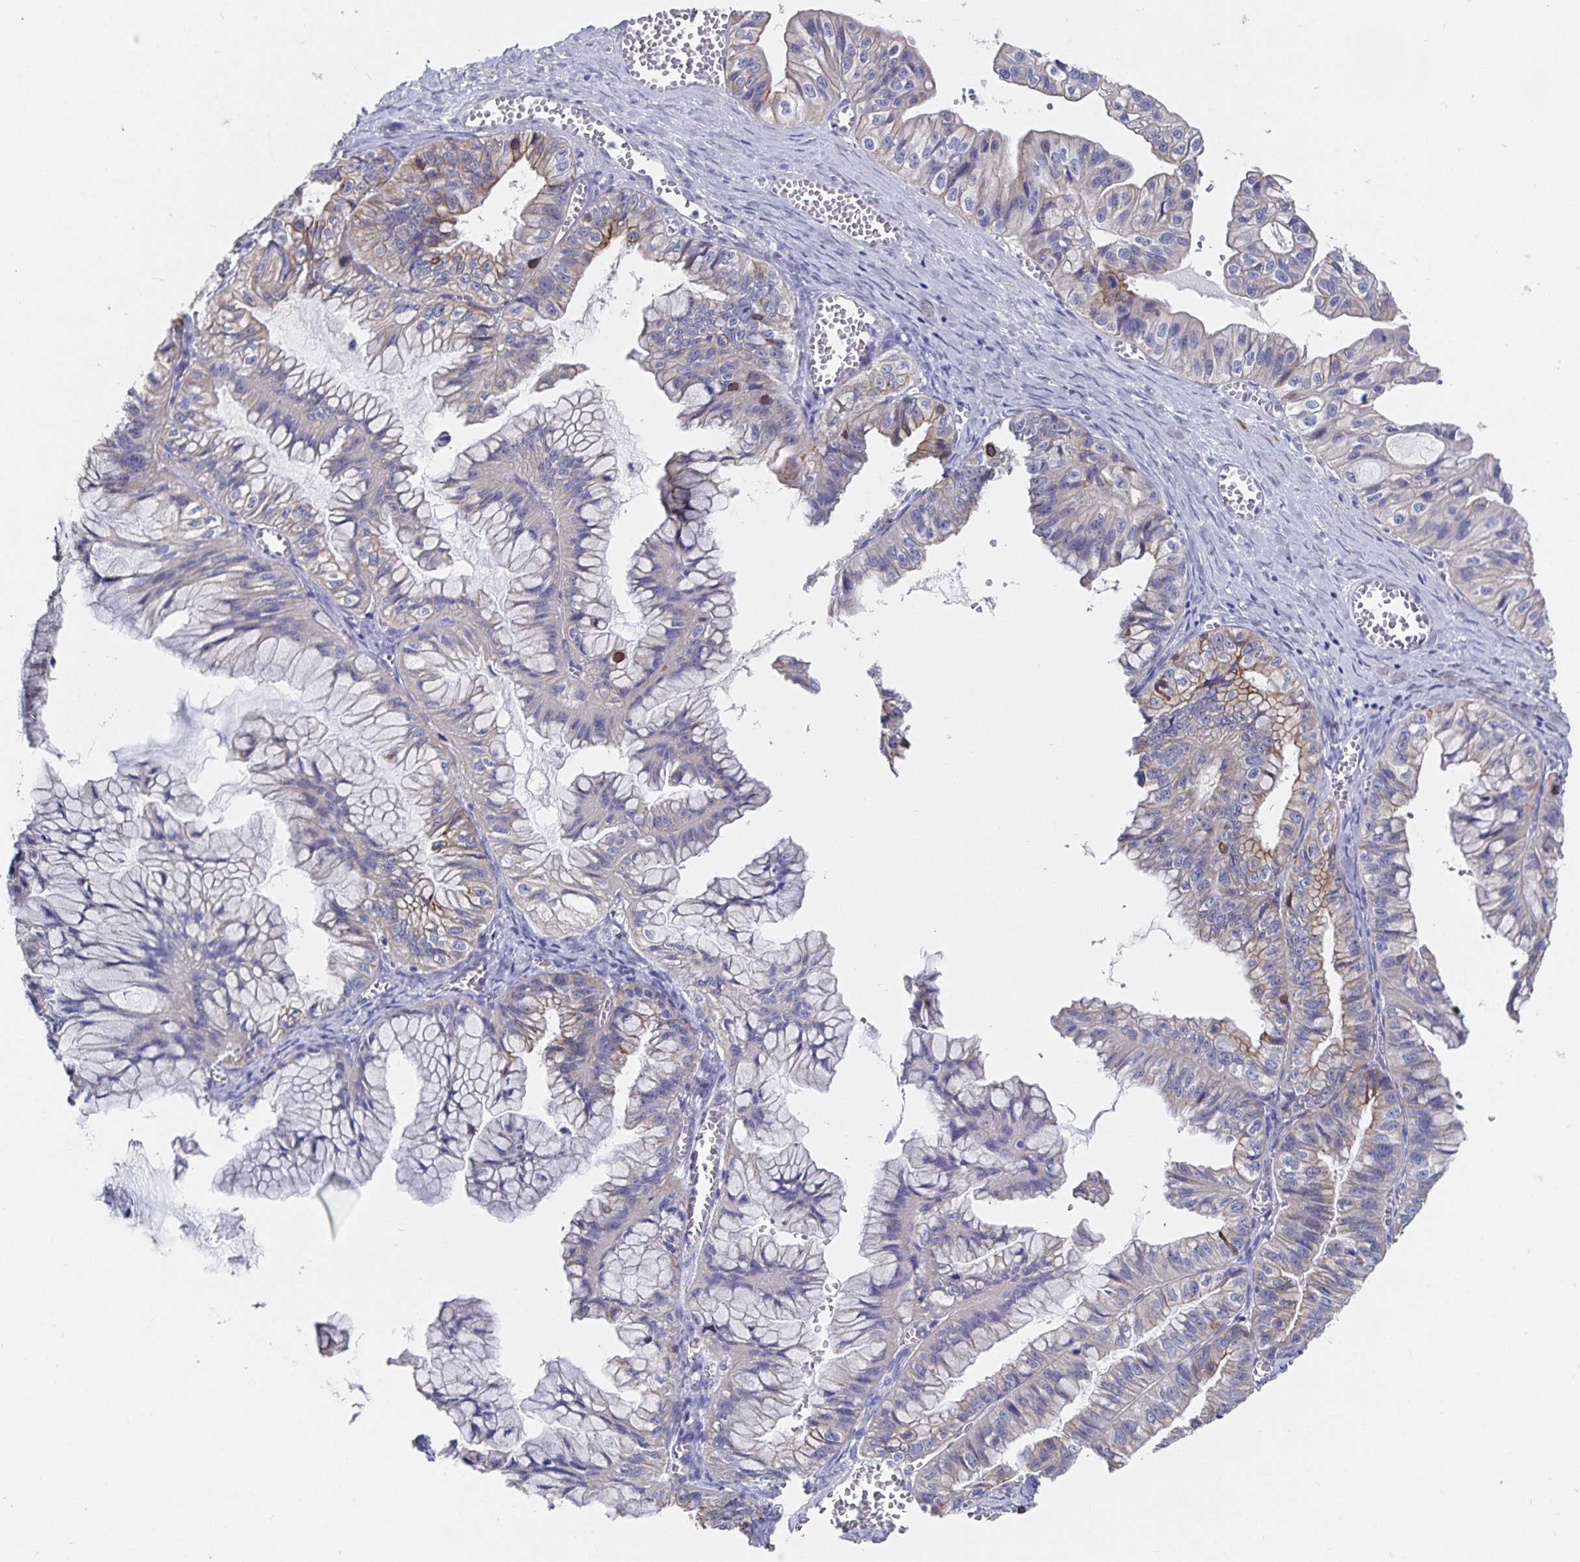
{"staining": {"intensity": "moderate", "quantity": "<25%", "location": "cytoplasmic/membranous"}, "tissue": "ovarian cancer", "cell_type": "Tumor cells", "image_type": "cancer", "snomed": [{"axis": "morphology", "description": "Cystadenocarcinoma, mucinous, NOS"}, {"axis": "topography", "description": "Ovary"}], "caption": "Ovarian cancer stained for a protein demonstrates moderate cytoplasmic/membranous positivity in tumor cells. (Brightfield microscopy of DAB IHC at high magnification).", "gene": "ZIK1", "patient": {"sex": "female", "age": 72}}